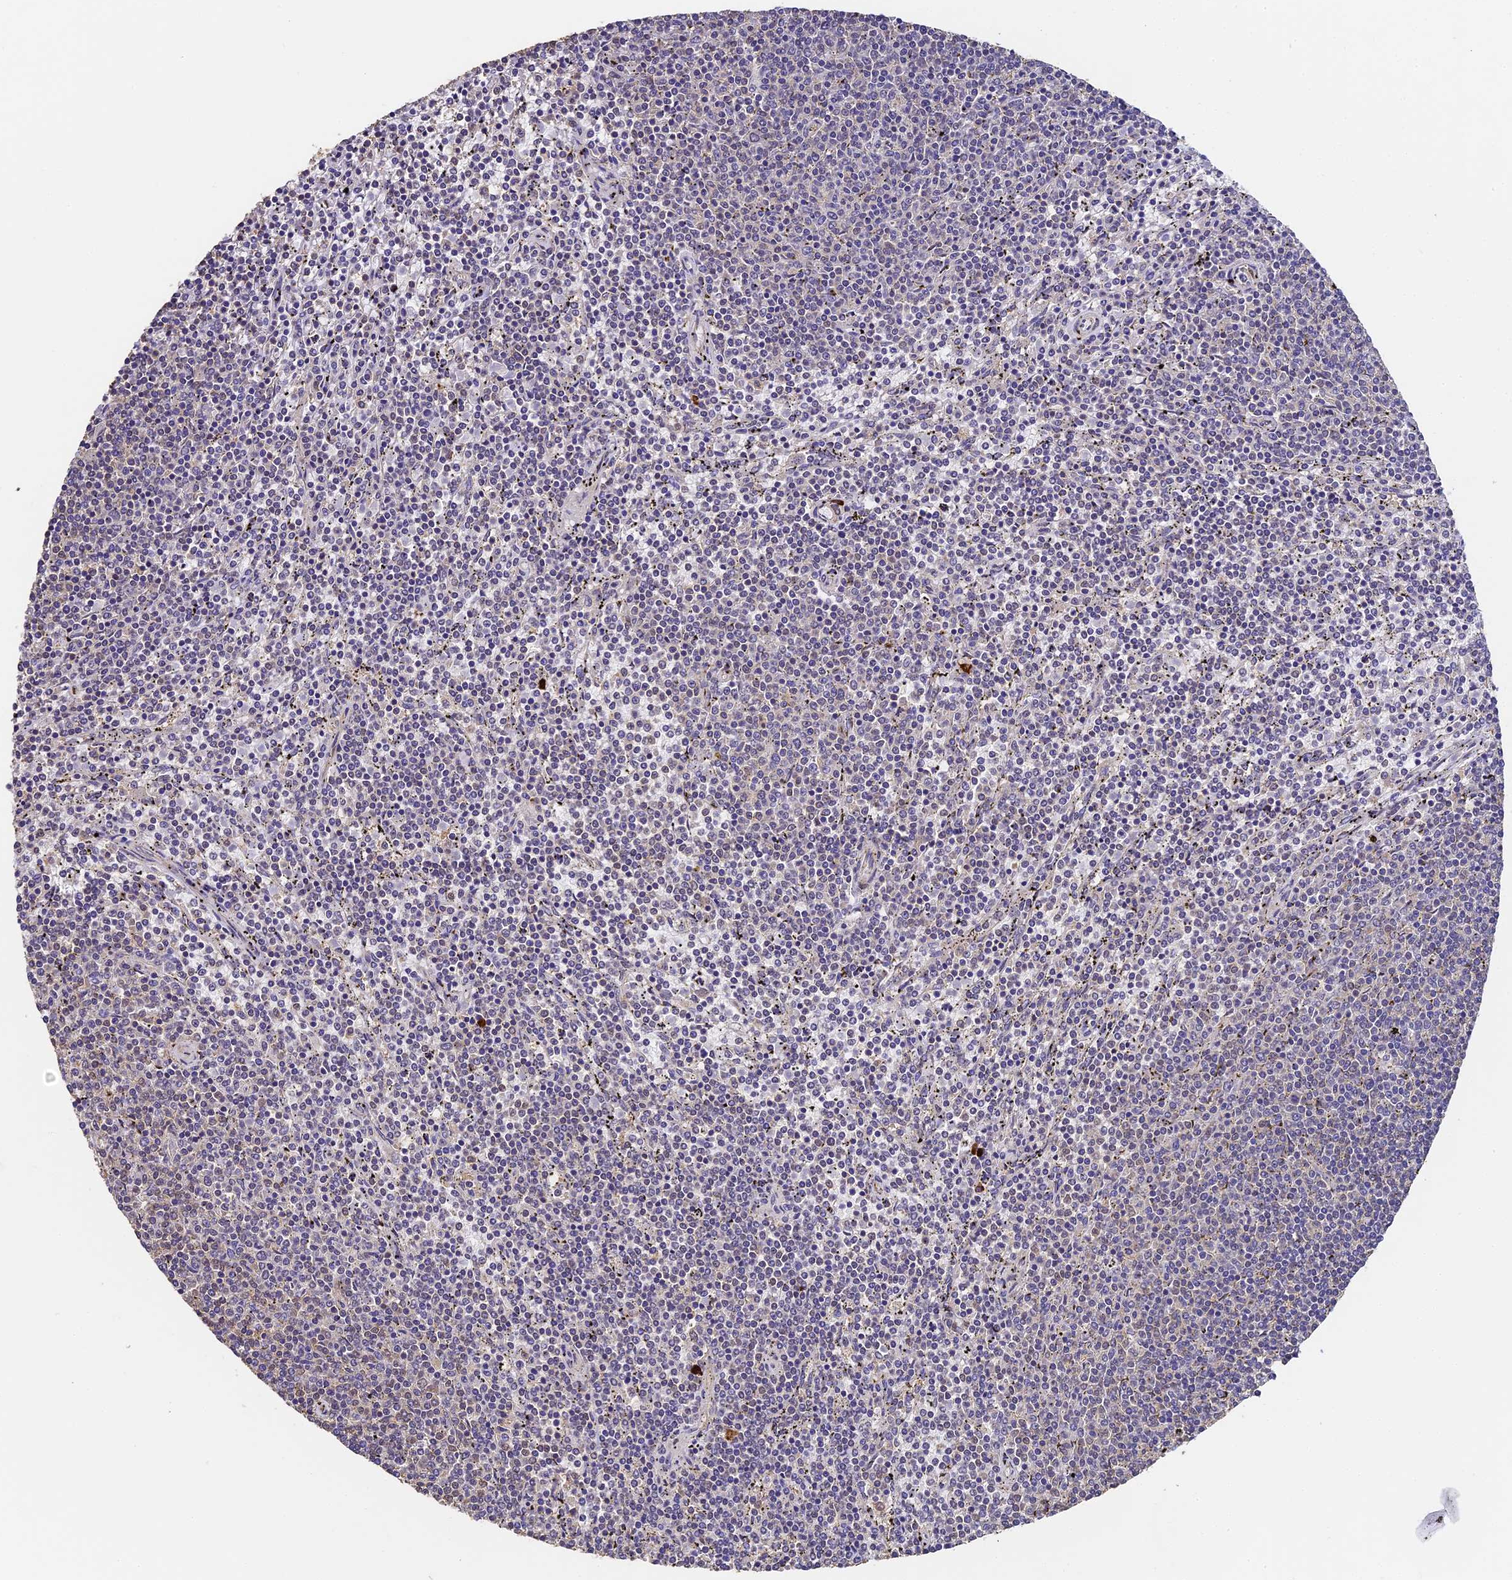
{"staining": {"intensity": "negative", "quantity": "none", "location": "none"}, "tissue": "lymphoma", "cell_type": "Tumor cells", "image_type": "cancer", "snomed": [{"axis": "morphology", "description": "Malignant lymphoma, non-Hodgkin's type, Low grade"}, {"axis": "topography", "description": "Spleen"}], "caption": "An IHC photomicrograph of lymphoma is shown. There is no staining in tumor cells of lymphoma.", "gene": "SLC11A1", "patient": {"sex": "female", "age": 50}}